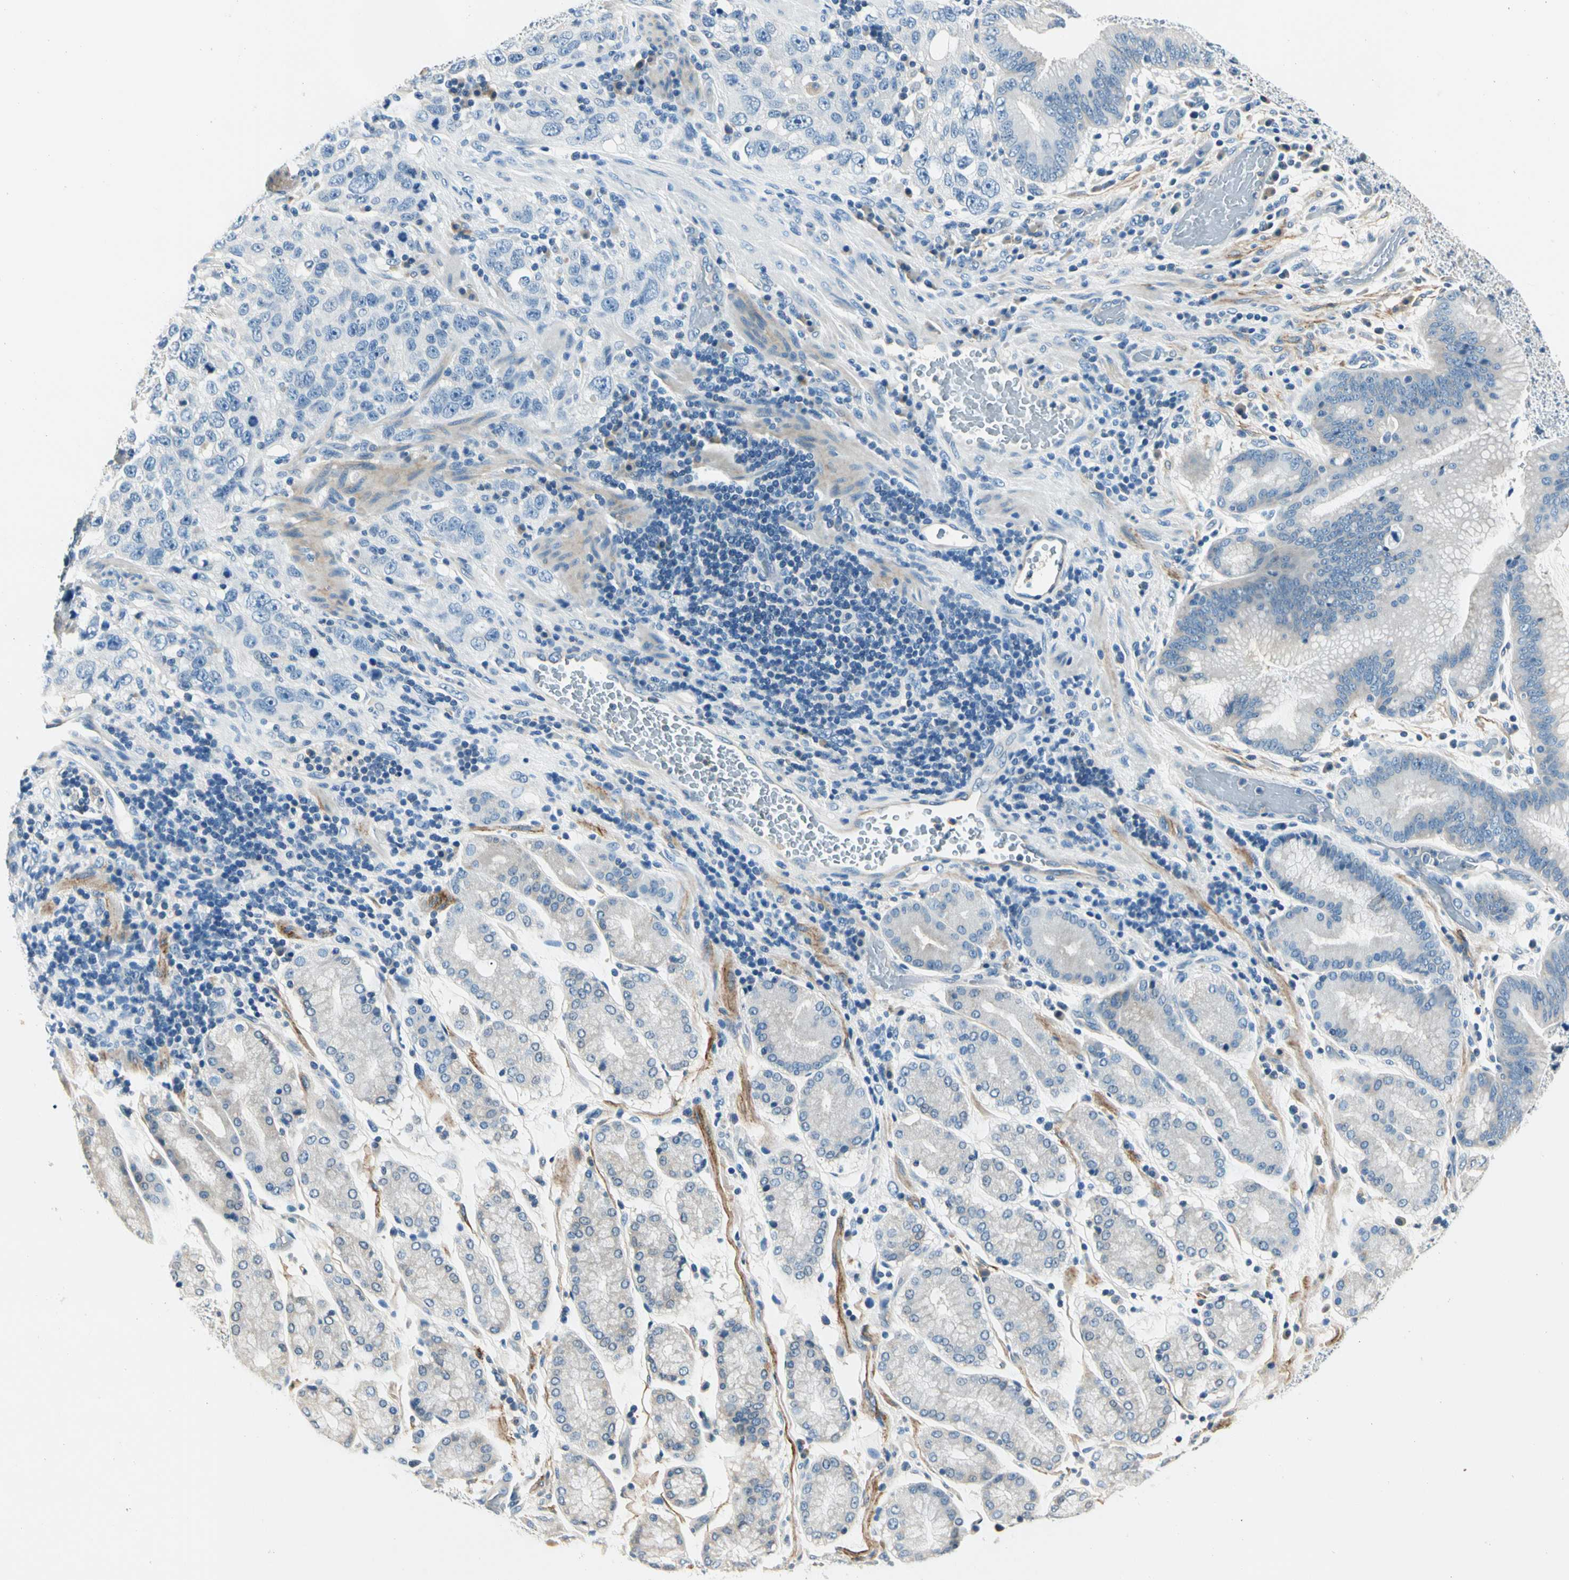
{"staining": {"intensity": "negative", "quantity": "none", "location": "none"}, "tissue": "stomach cancer", "cell_type": "Tumor cells", "image_type": "cancer", "snomed": [{"axis": "morphology", "description": "Normal tissue, NOS"}, {"axis": "morphology", "description": "Adenocarcinoma, NOS"}, {"axis": "topography", "description": "Stomach"}], "caption": "High magnification brightfield microscopy of stomach cancer stained with DAB (brown) and counterstained with hematoxylin (blue): tumor cells show no significant expression.", "gene": "TGFBR3", "patient": {"sex": "male", "age": 48}}